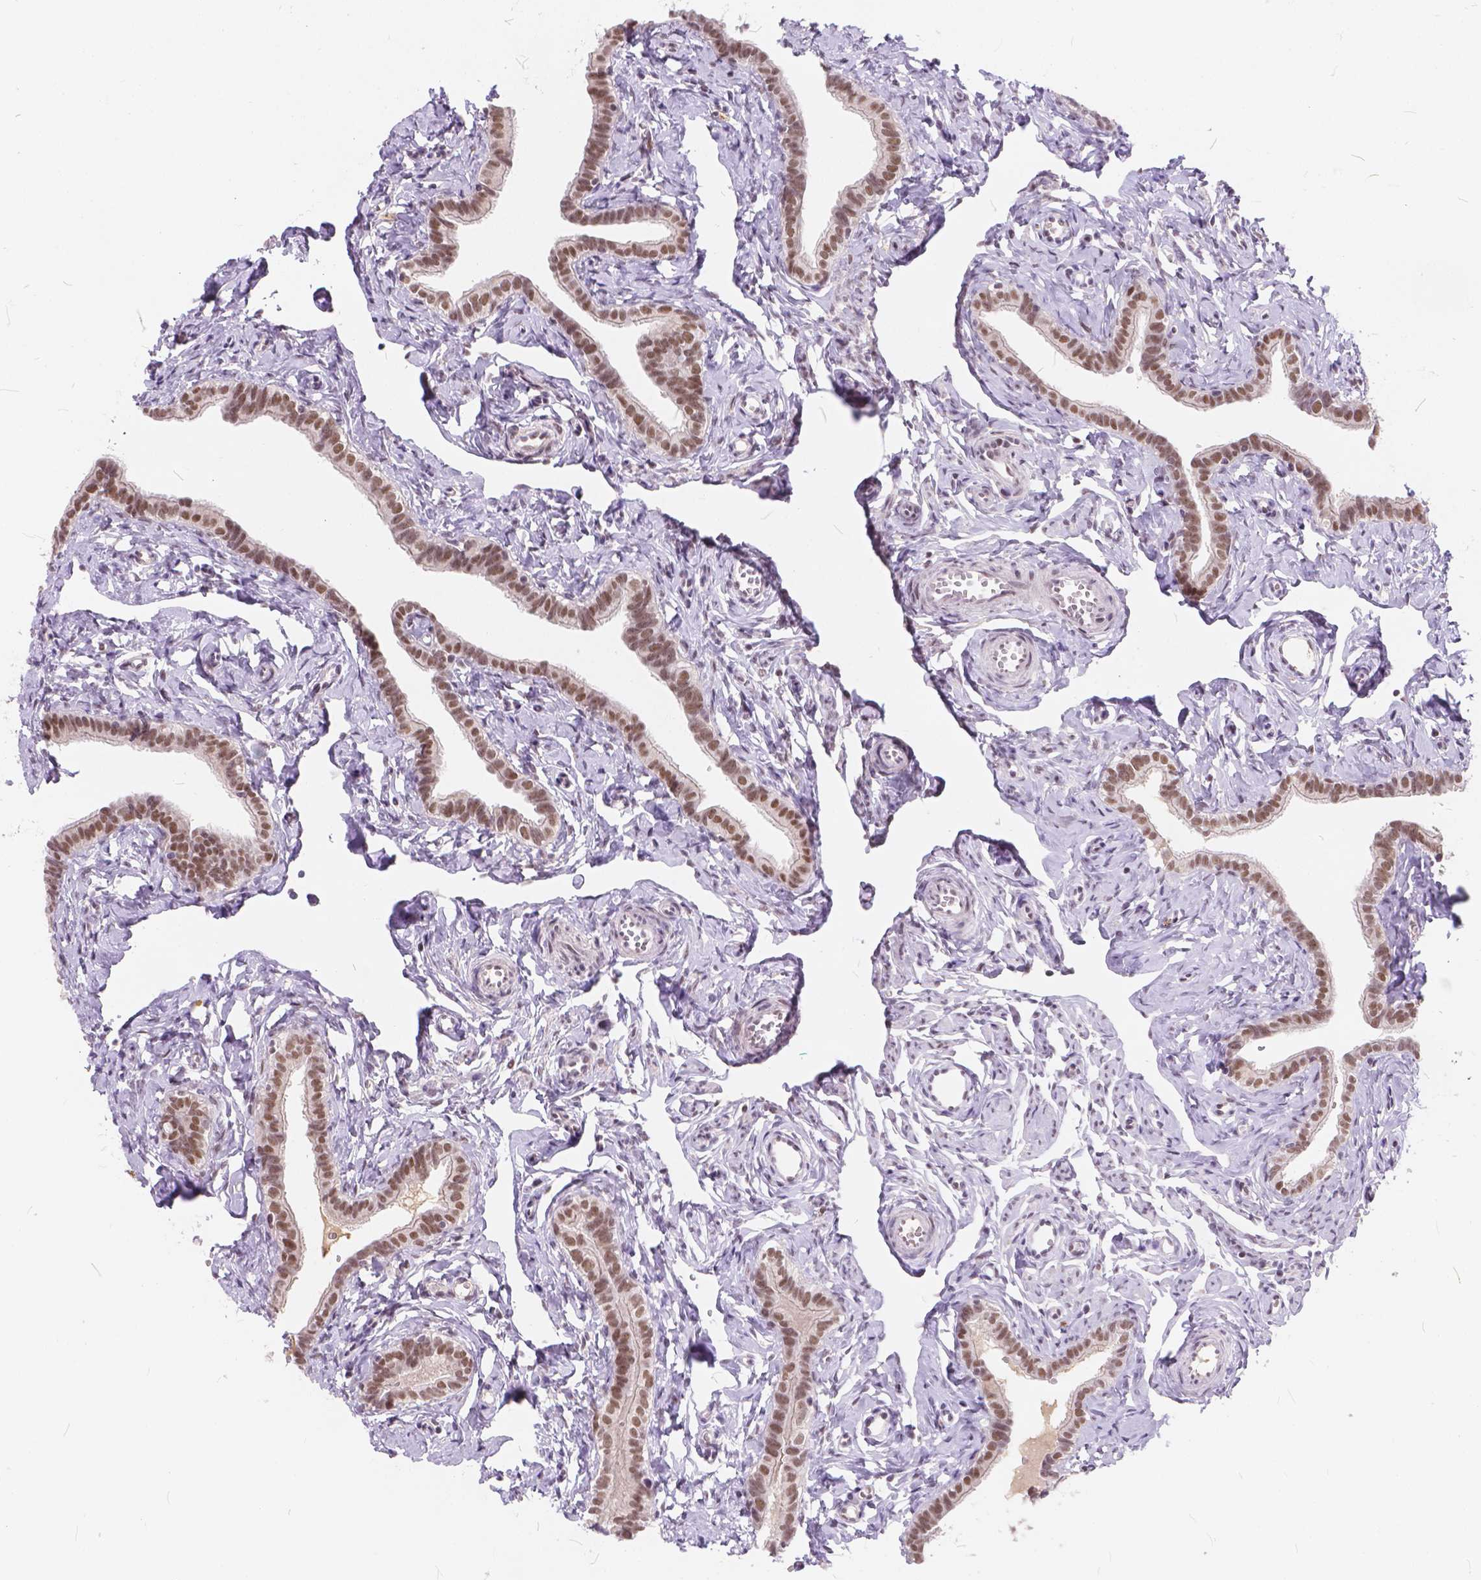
{"staining": {"intensity": "moderate", "quantity": ">75%", "location": "nuclear"}, "tissue": "fallopian tube", "cell_type": "Glandular cells", "image_type": "normal", "snomed": [{"axis": "morphology", "description": "Normal tissue, NOS"}, {"axis": "topography", "description": "Fallopian tube"}], "caption": "A micrograph showing moderate nuclear positivity in about >75% of glandular cells in normal fallopian tube, as visualized by brown immunohistochemical staining.", "gene": "FAM53A", "patient": {"sex": "female", "age": 41}}